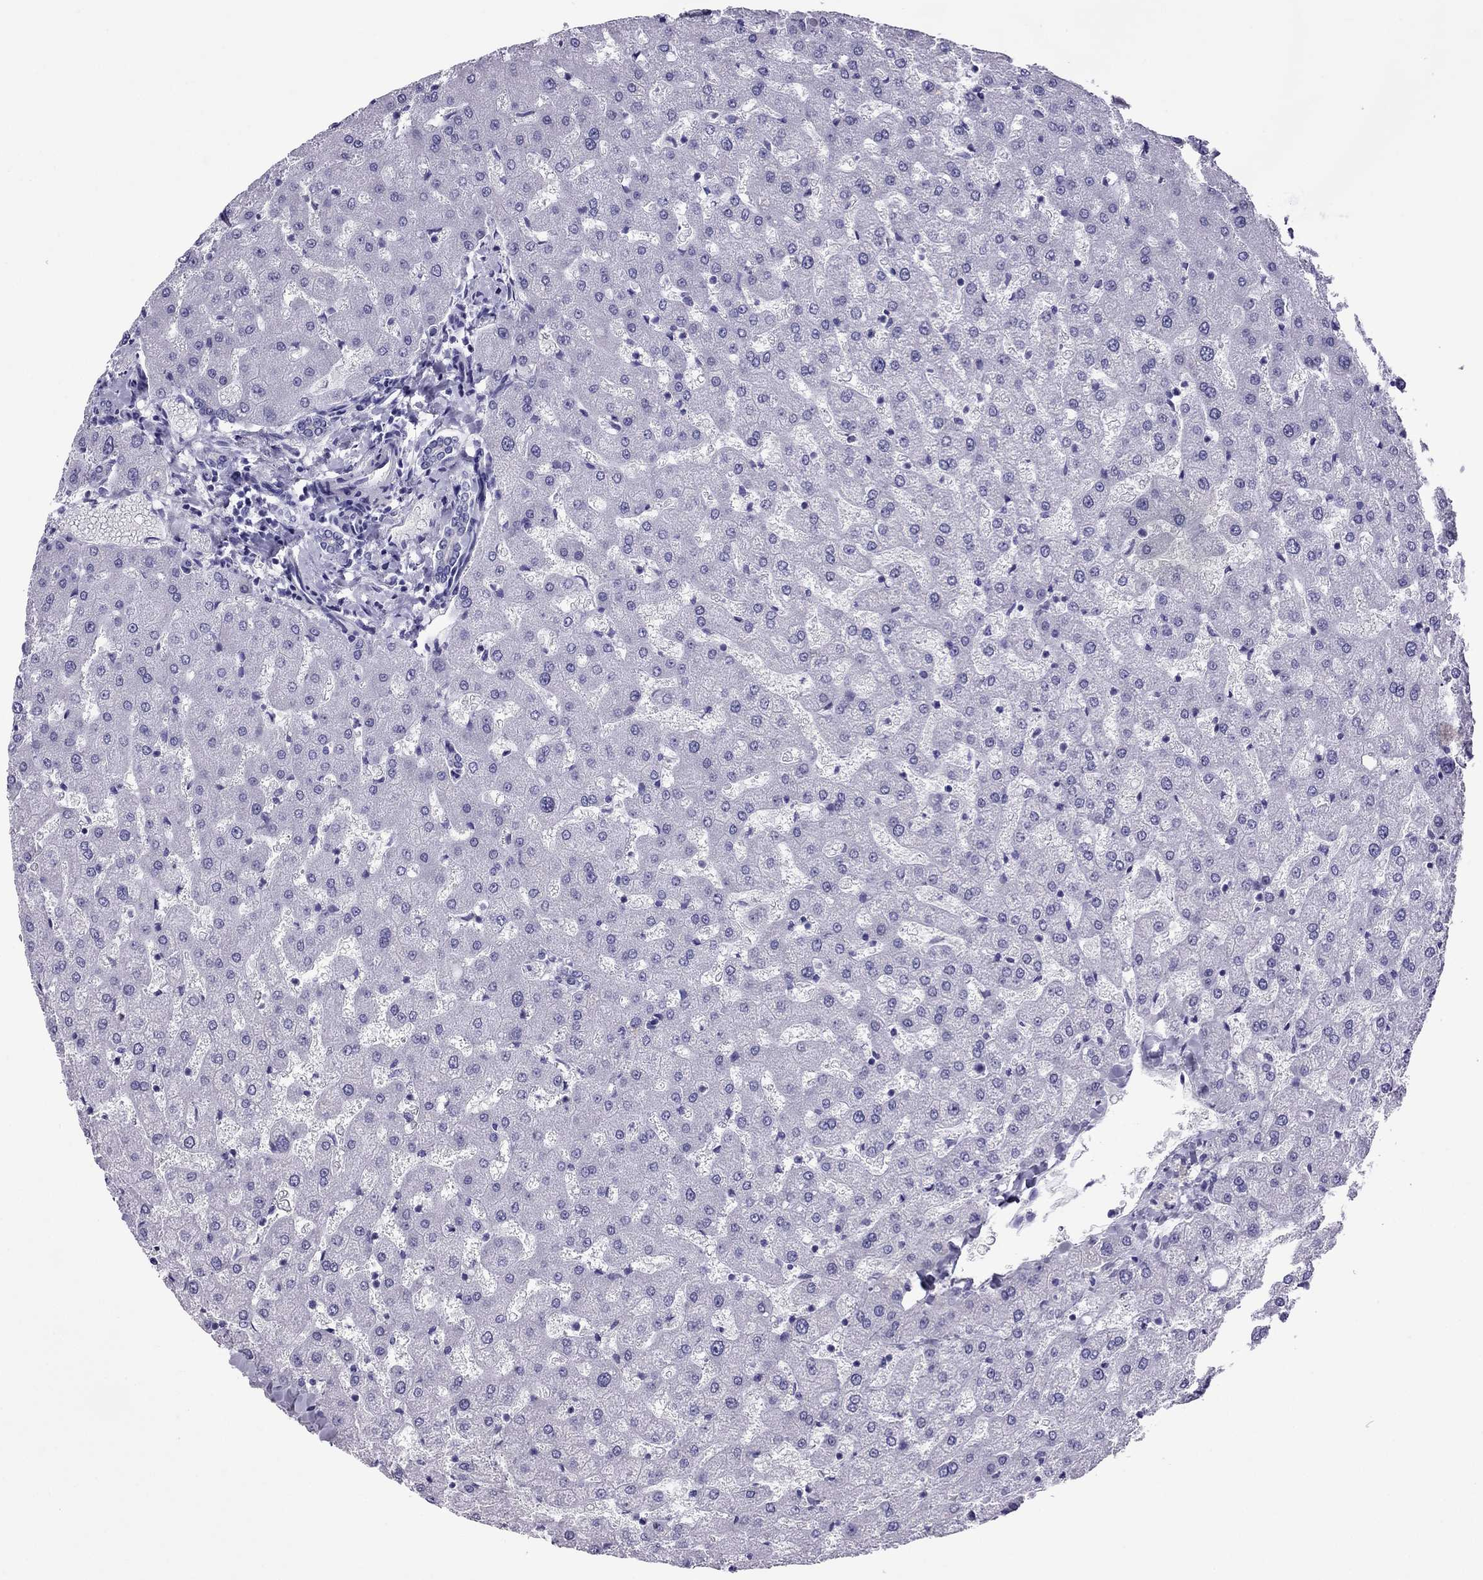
{"staining": {"intensity": "negative", "quantity": "none", "location": "none"}, "tissue": "liver", "cell_type": "Cholangiocytes", "image_type": "normal", "snomed": [{"axis": "morphology", "description": "Normal tissue, NOS"}, {"axis": "topography", "description": "Liver"}], "caption": "High power microscopy histopathology image of an IHC micrograph of normal liver, revealing no significant staining in cholangiocytes.", "gene": "MYL11", "patient": {"sex": "female", "age": 50}}